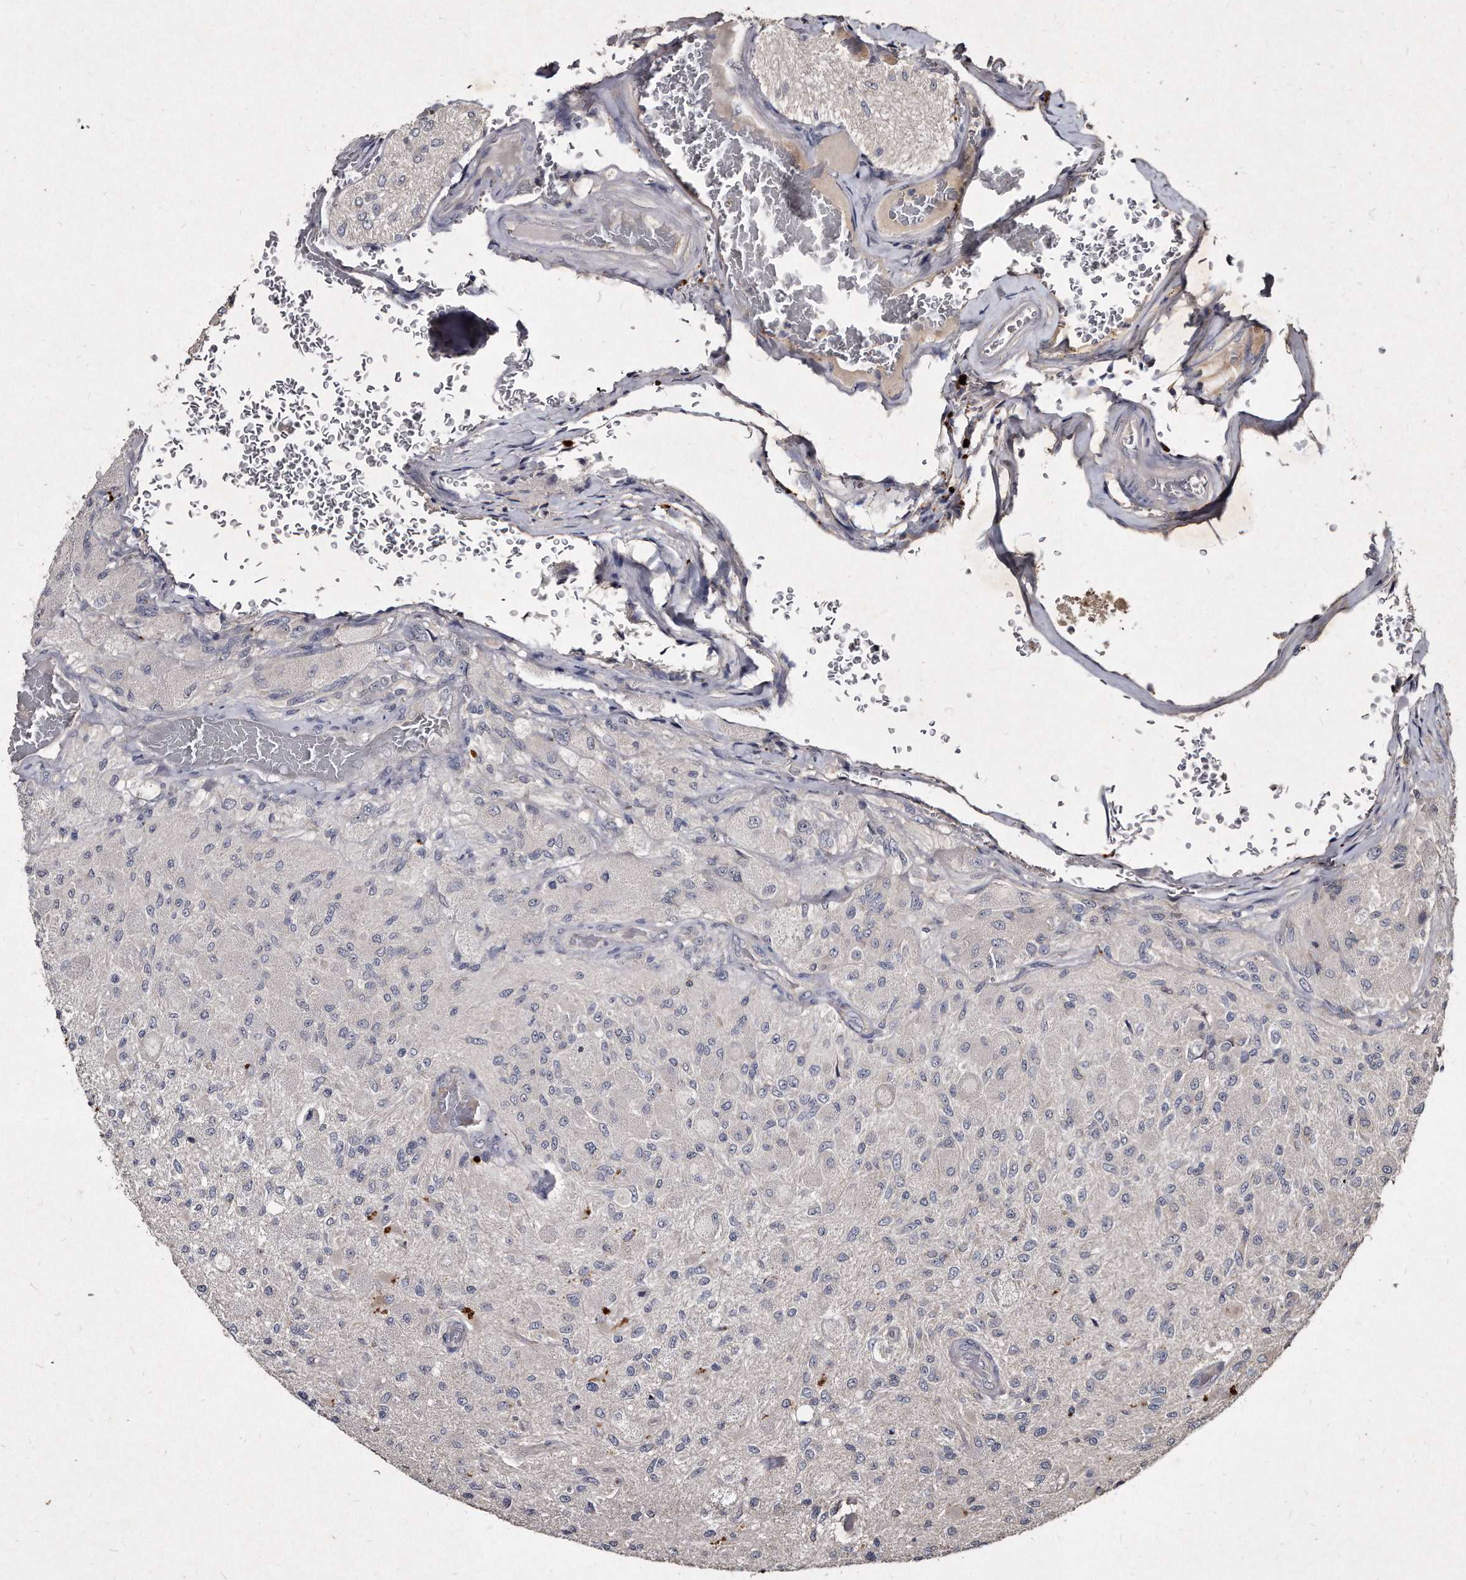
{"staining": {"intensity": "negative", "quantity": "none", "location": "none"}, "tissue": "glioma", "cell_type": "Tumor cells", "image_type": "cancer", "snomed": [{"axis": "morphology", "description": "Normal tissue, NOS"}, {"axis": "morphology", "description": "Glioma, malignant, High grade"}, {"axis": "topography", "description": "Cerebral cortex"}], "caption": "Immunohistochemical staining of human malignant glioma (high-grade) reveals no significant expression in tumor cells.", "gene": "KLHDC3", "patient": {"sex": "male", "age": 77}}